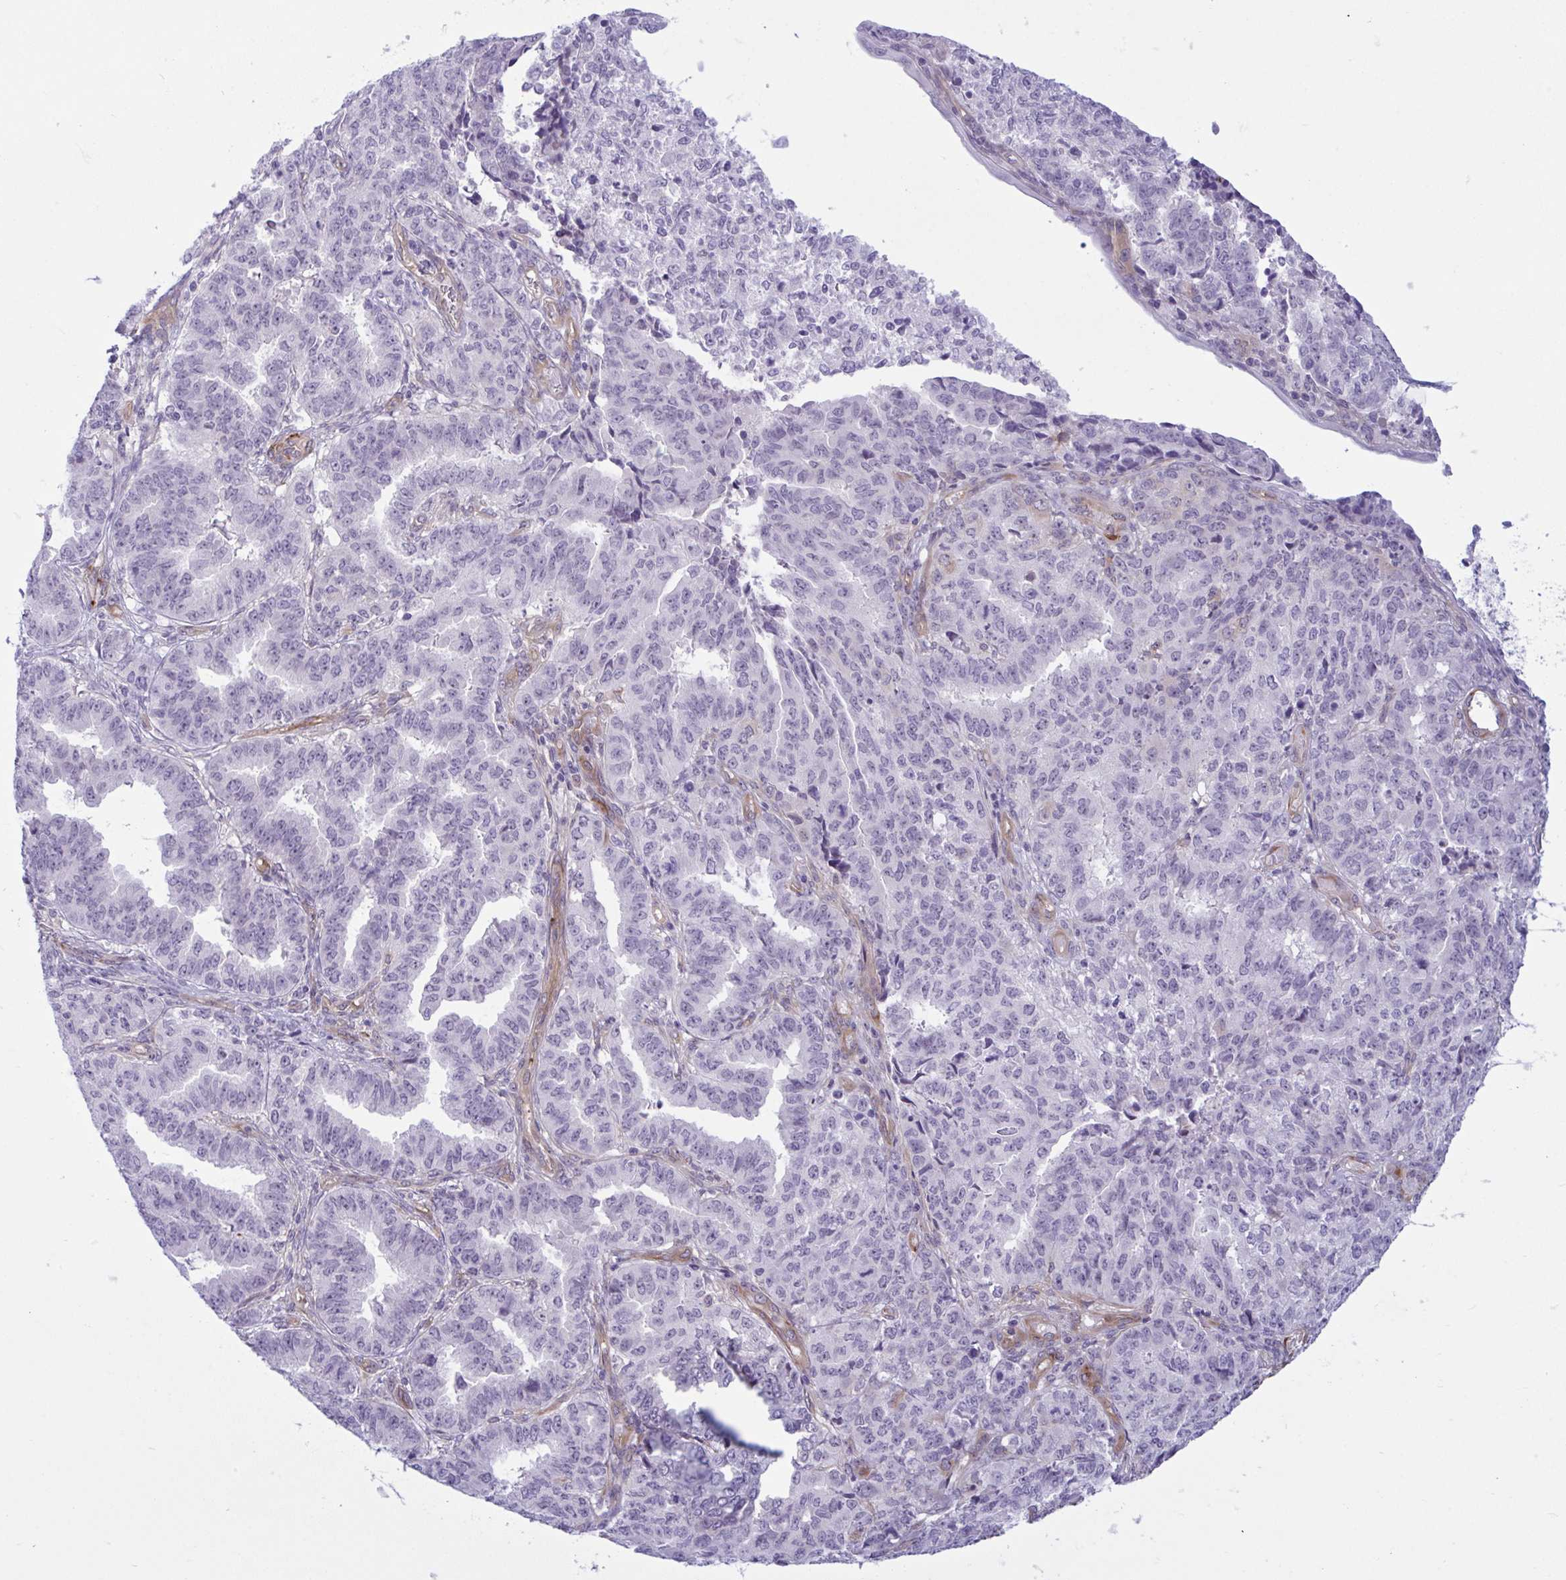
{"staining": {"intensity": "negative", "quantity": "none", "location": "none"}, "tissue": "endometrial cancer", "cell_type": "Tumor cells", "image_type": "cancer", "snomed": [{"axis": "morphology", "description": "Adenocarcinoma, NOS"}, {"axis": "topography", "description": "Endometrium"}], "caption": "IHC of human endometrial cancer reveals no expression in tumor cells.", "gene": "PRRT4", "patient": {"sex": "female", "age": 50}}